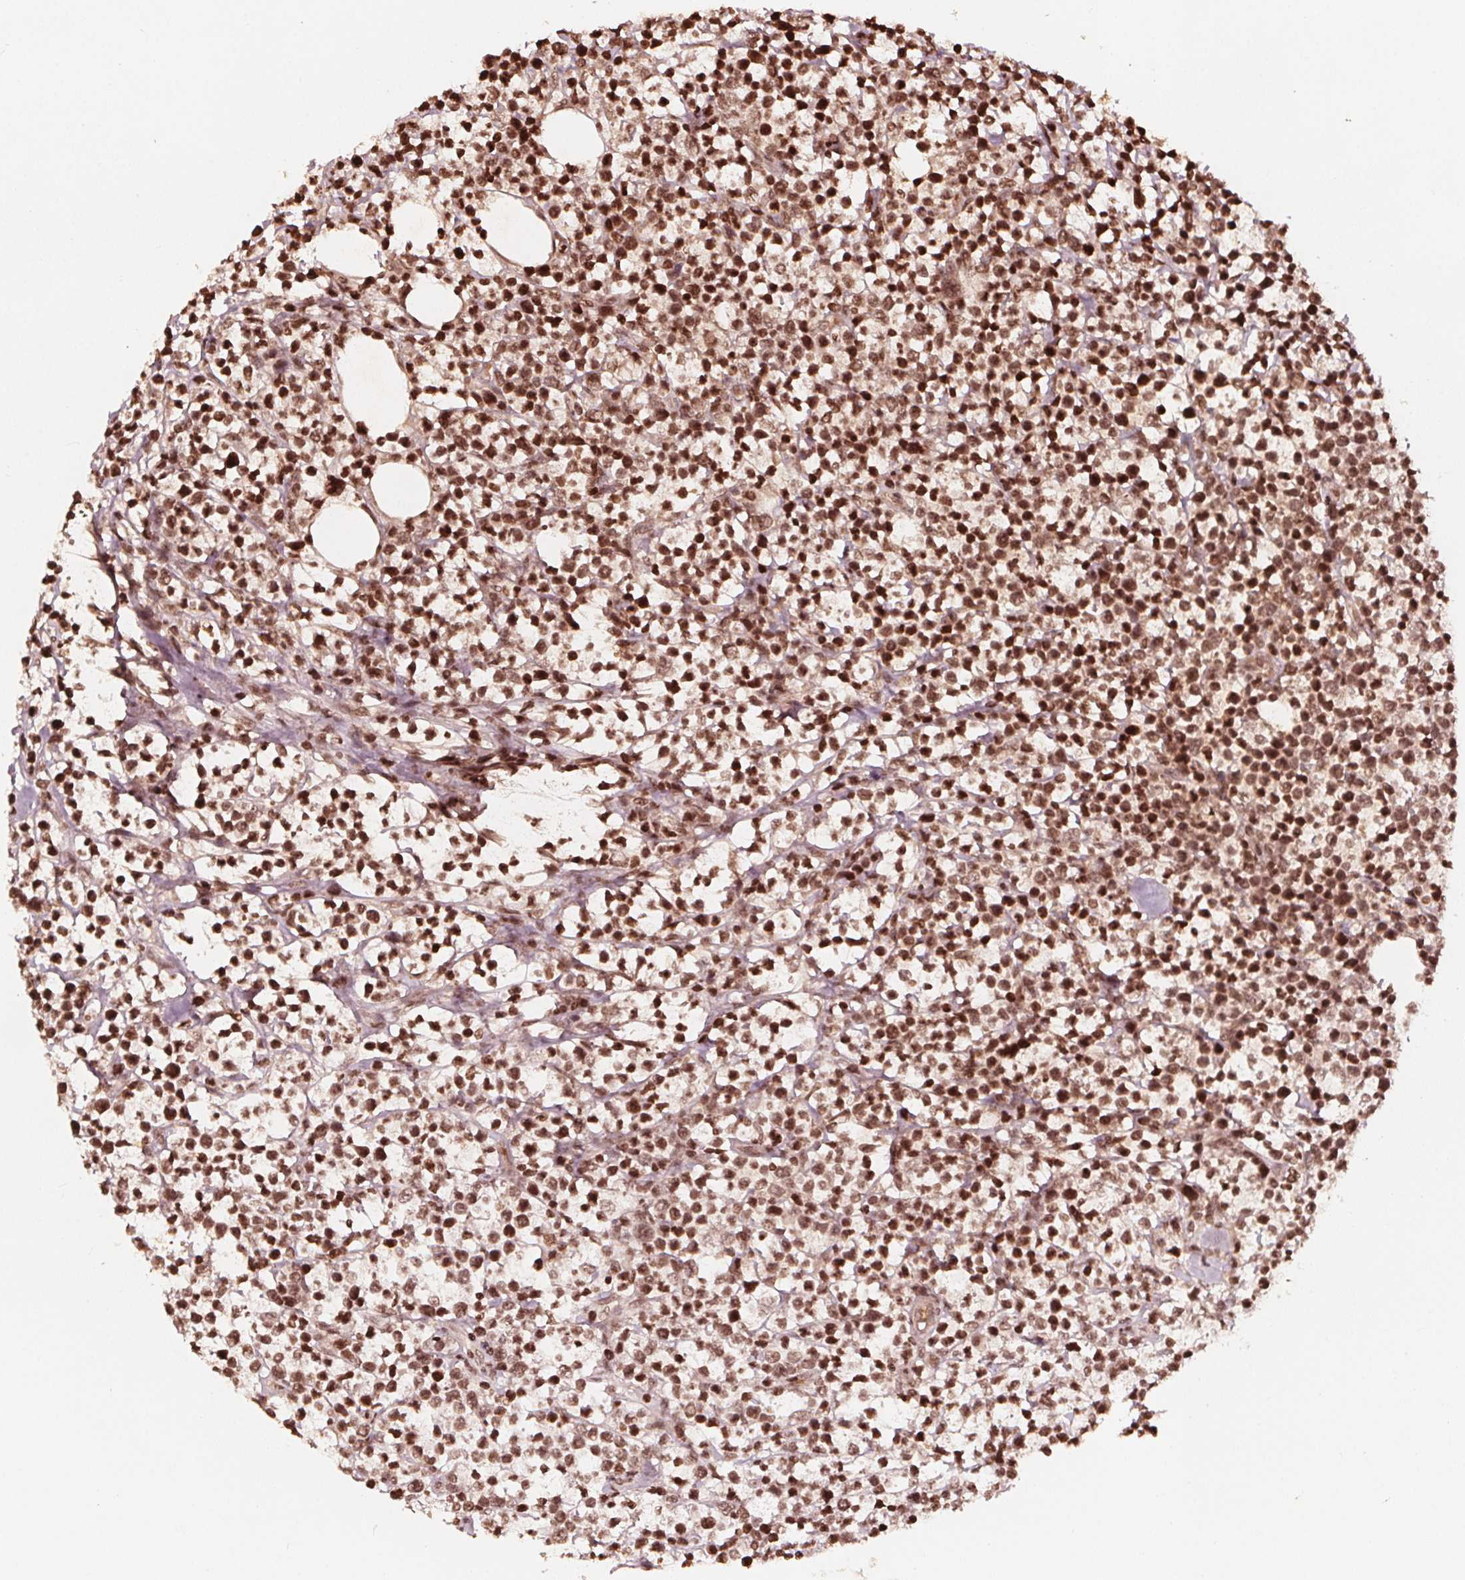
{"staining": {"intensity": "moderate", "quantity": ">75%", "location": "nuclear"}, "tissue": "lymphoma", "cell_type": "Tumor cells", "image_type": "cancer", "snomed": [{"axis": "morphology", "description": "Malignant lymphoma, non-Hodgkin's type, High grade"}, {"axis": "topography", "description": "Soft tissue"}], "caption": "Tumor cells reveal medium levels of moderate nuclear positivity in about >75% of cells in malignant lymphoma, non-Hodgkin's type (high-grade).", "gene": "H3C14", "patient": {"sex": "female", "age": 56}}